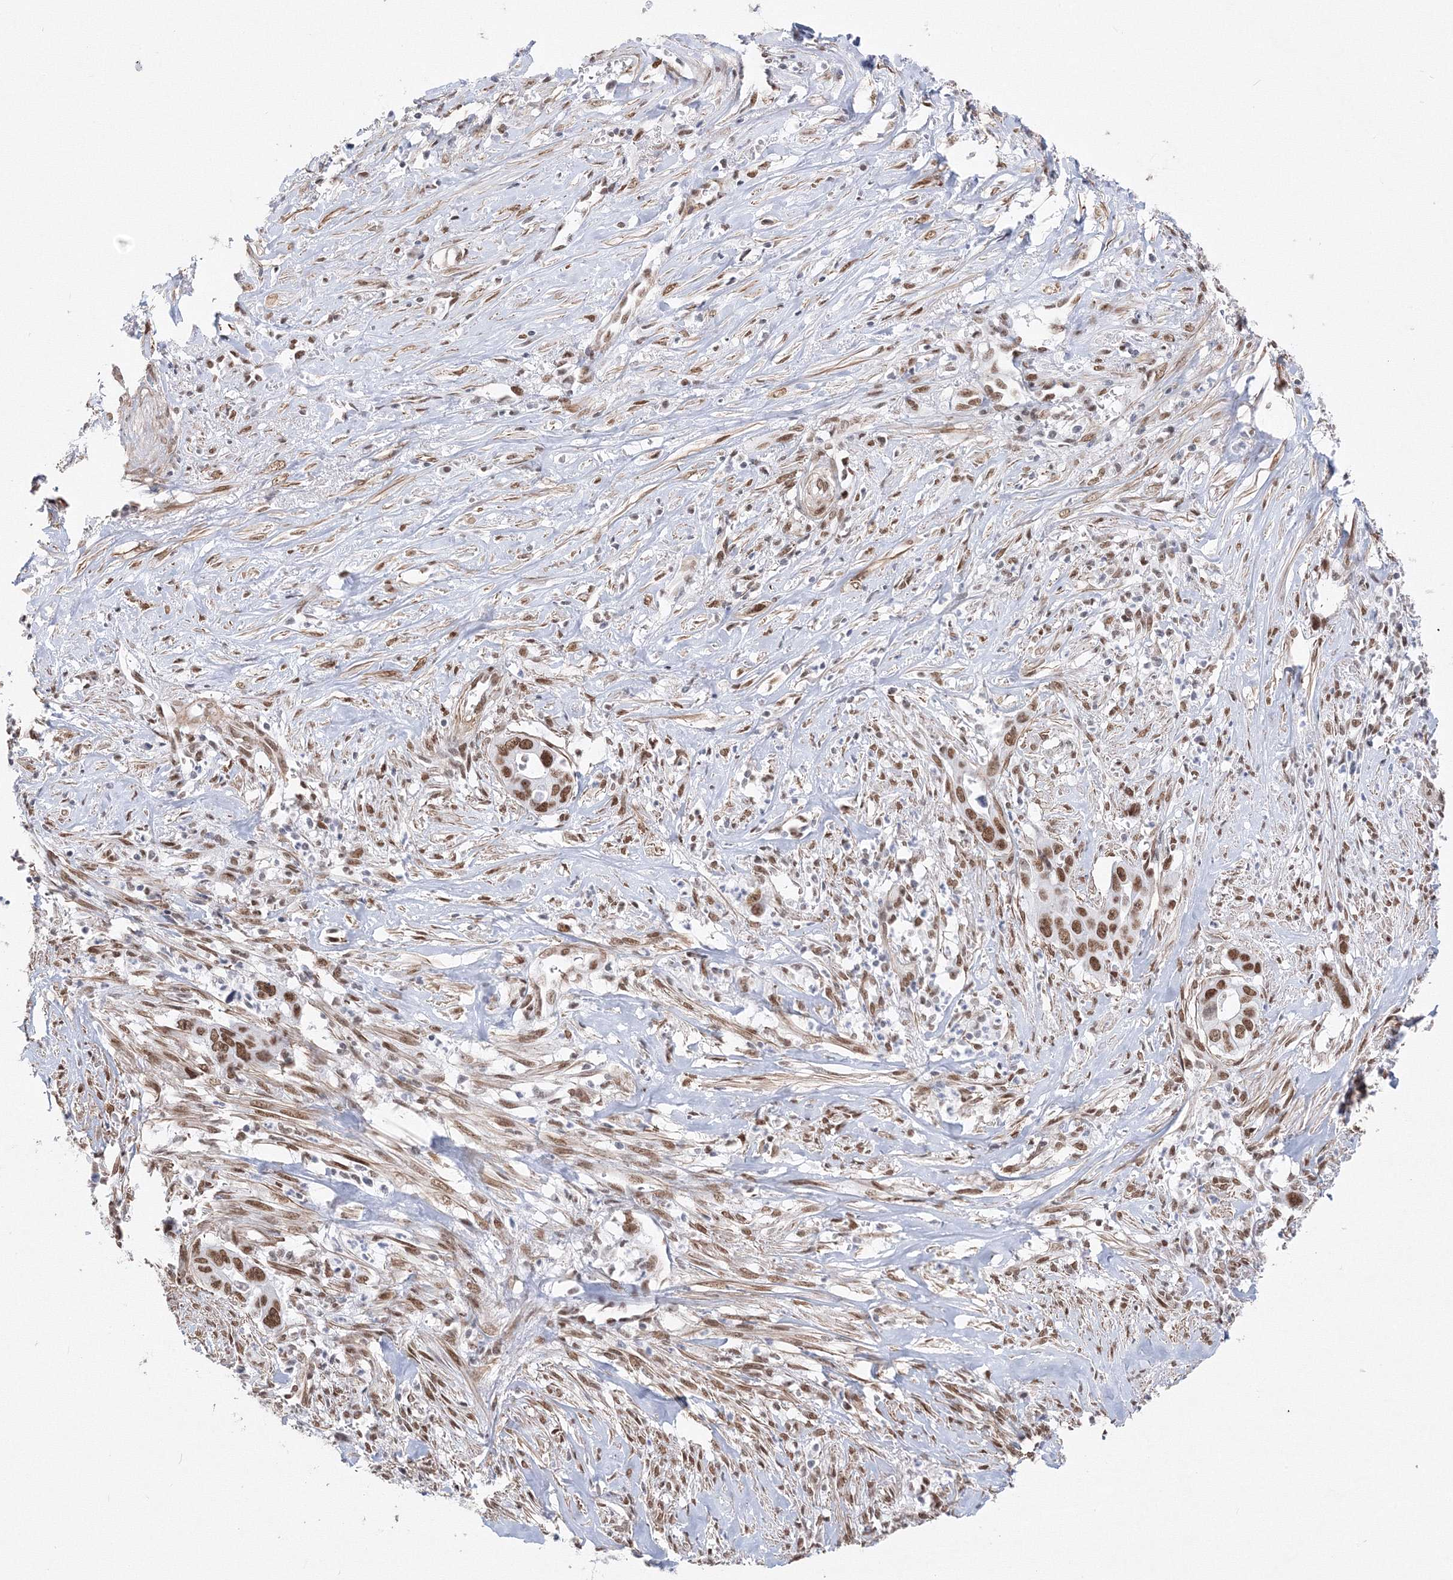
{"staining": {"intensity": "moderate", "quantity": ">75%", "location": "nuclear"}, "tissue": "liver cancer", "cell_type": "Tumor cells", "image_type": "cancer", "snomed": [{"axis": "morphology", "description": "Cholangiocarcinoma"}, {"axis": "topography", "description": "Liver"}], "caption": "High-power microscopy captured an immunohistochemistry (IHC) histopathology image of cholangiocarcinoma (liver), revealing moderate nuclear expression in approximately >75% of tumor cells.", "gene": "ZNF638", "patient": {"sex": "female", "age": 79}}